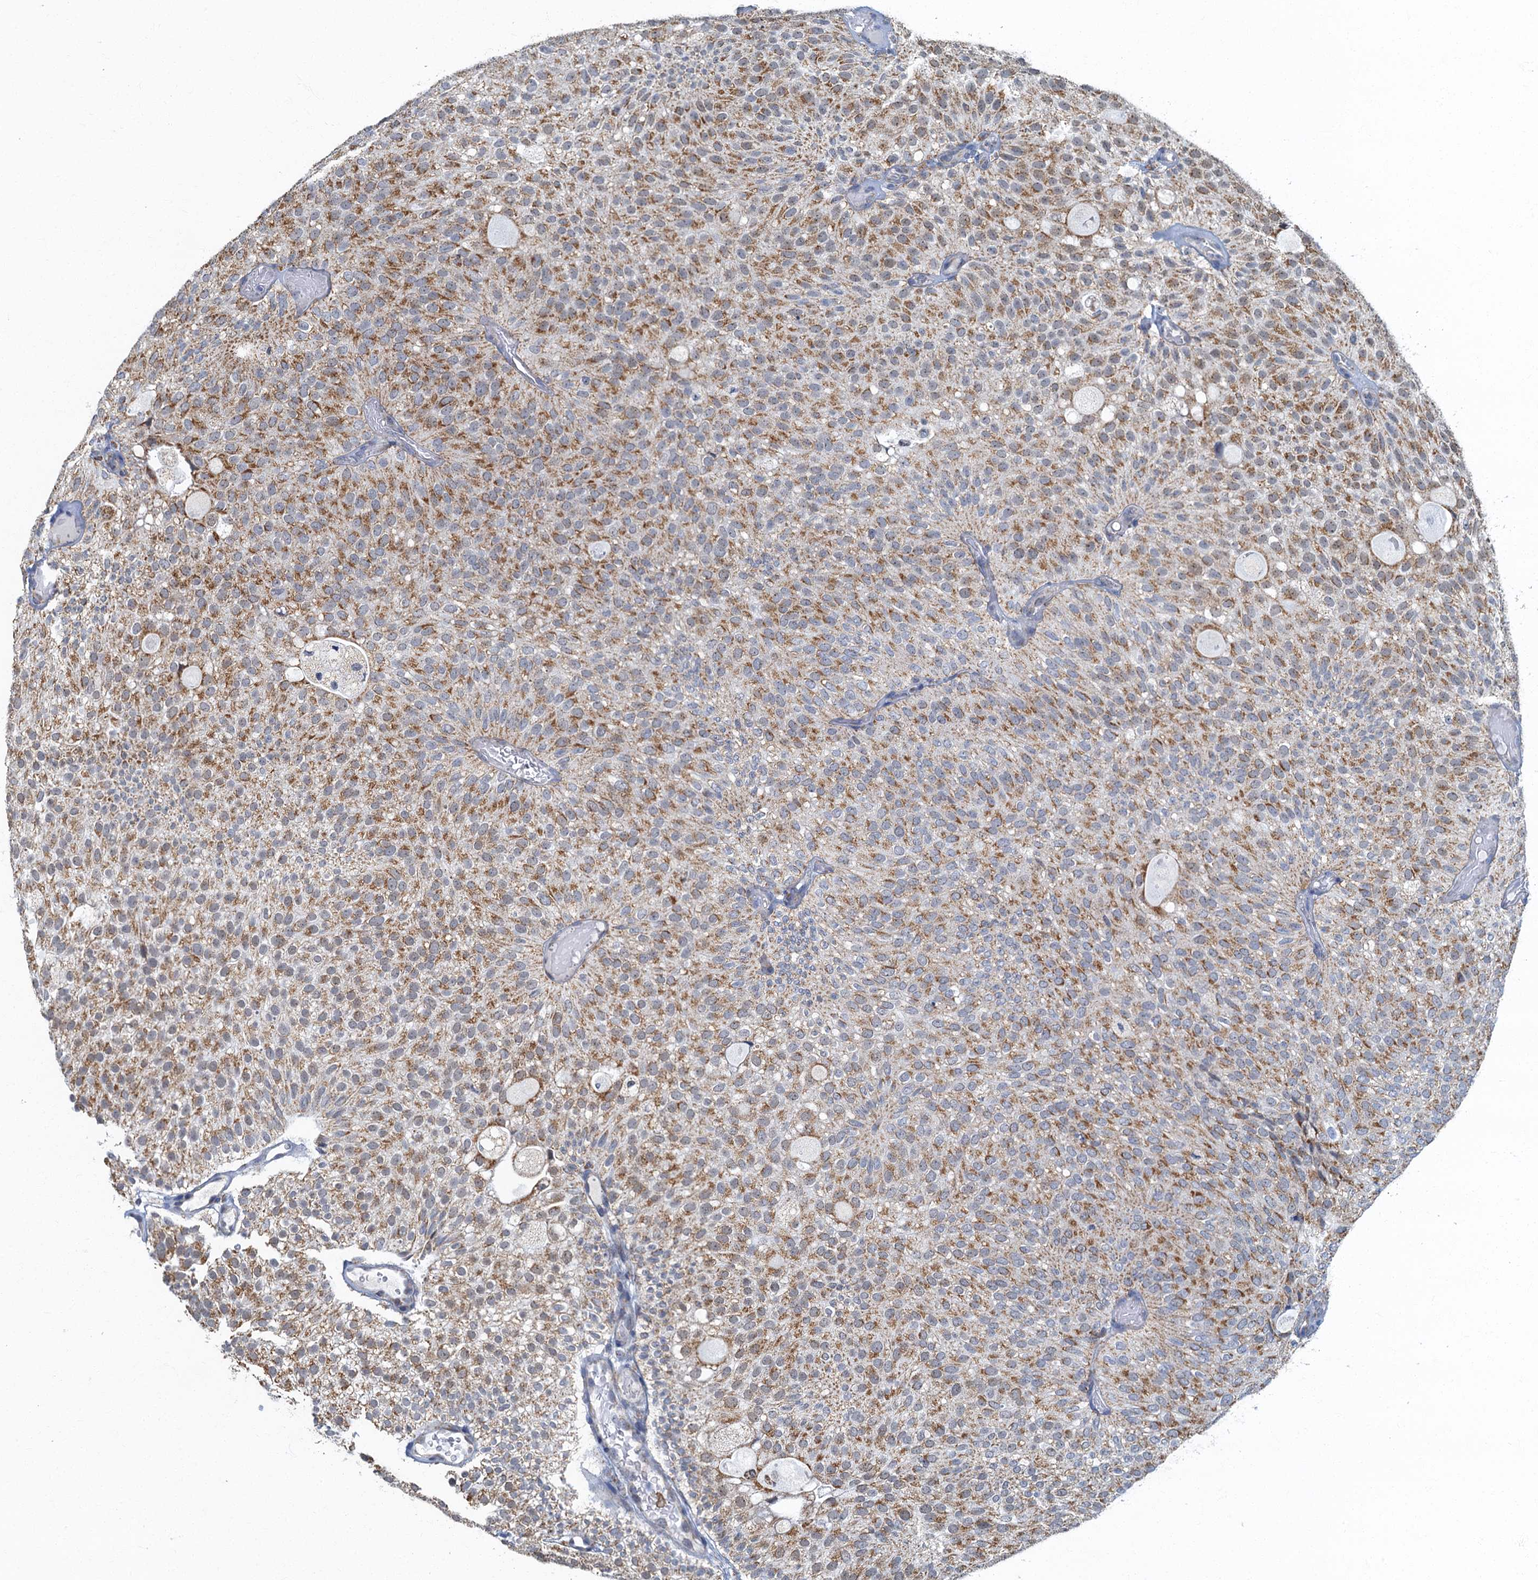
{"staining": {"intensity": "moderate", "quantity": ">75%", "location": "cytoplasmic/membranous"}, "tissue": "urothelial cancer", "cell_type": "Tumor cells", "image_type": "cancer", "snomed": [{"axis": "morphology", "description": "Urothelial carcinoma, Low grade"}, {"axis": "topography", "description": "Urinary bladder"}], "caption": "The histopathology image exhibits staining of urothelial cancer, revealing moderate cytoplasmic/membranous protein staining (brown color) within tumor cells. (Stains: DAB in brown, nuclei in blue, Microscopy: brightfield microscopy at high magnification).", "gene": "RAD9B", "patient": {"sex": "male", "age": 78}}